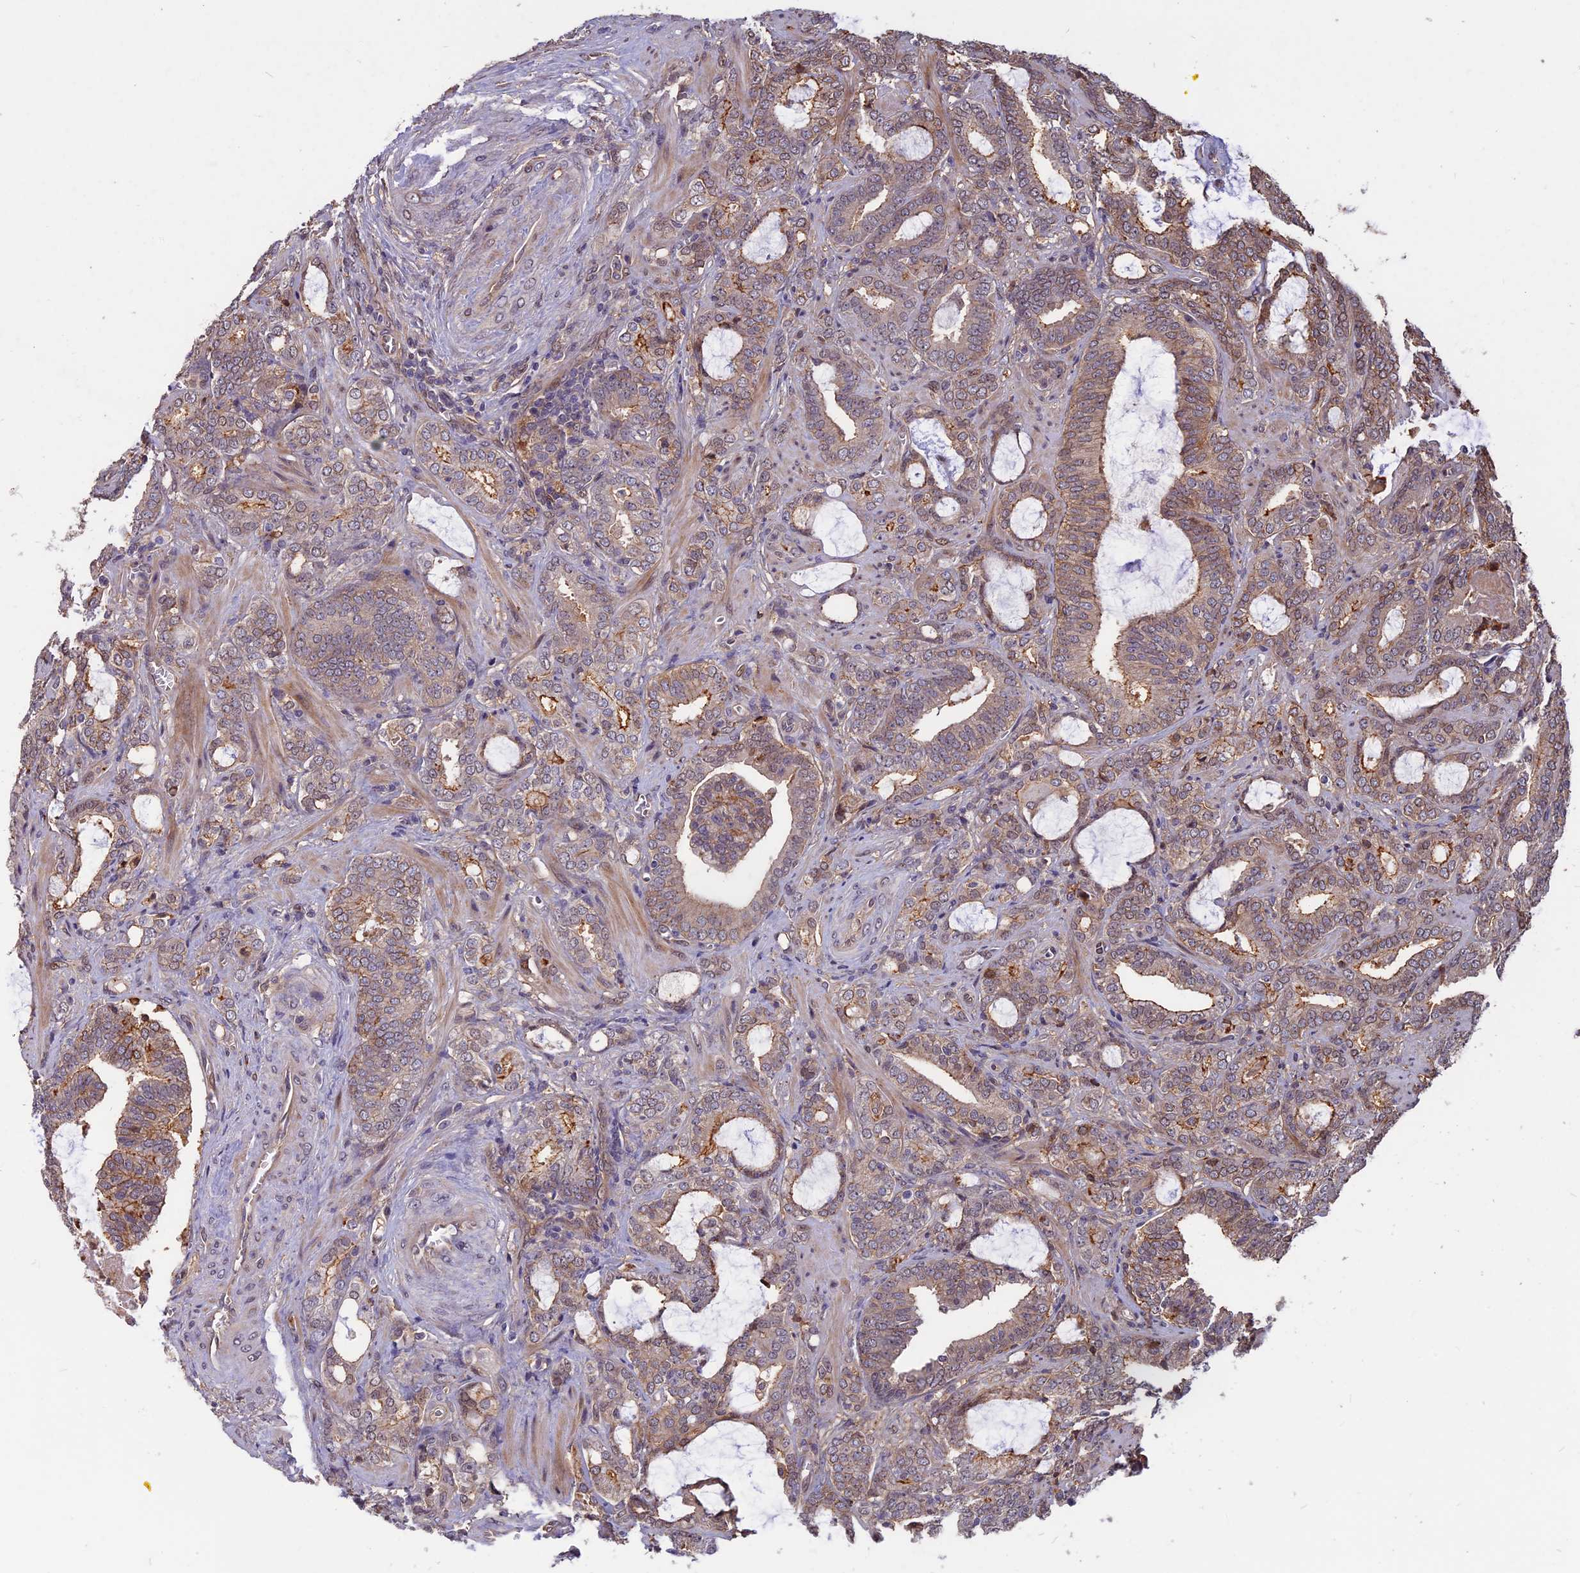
{"staining": {"intensity": "moderate", "quantity": "<25%", "location": "cytoplasmic/membranous"}, "tissue": "prostate cancer", "cell_type": "Tumor cells", "image_type": "cancer", "snomed": [{"axis": "morphology", "description": "Adenocarcinoma, High grade"}, {"axis": "topography", "description": "Prostate and seminal vesicle, NOS"}], "caption": "Protein analysis of prostate high-grade adenocarcinoma tissue reveals moderate cytoplasmic/membranous expression in about <25% of tumor cells.", "gene": "SPG11", "patient": {"sex": "male", "age": 67}}